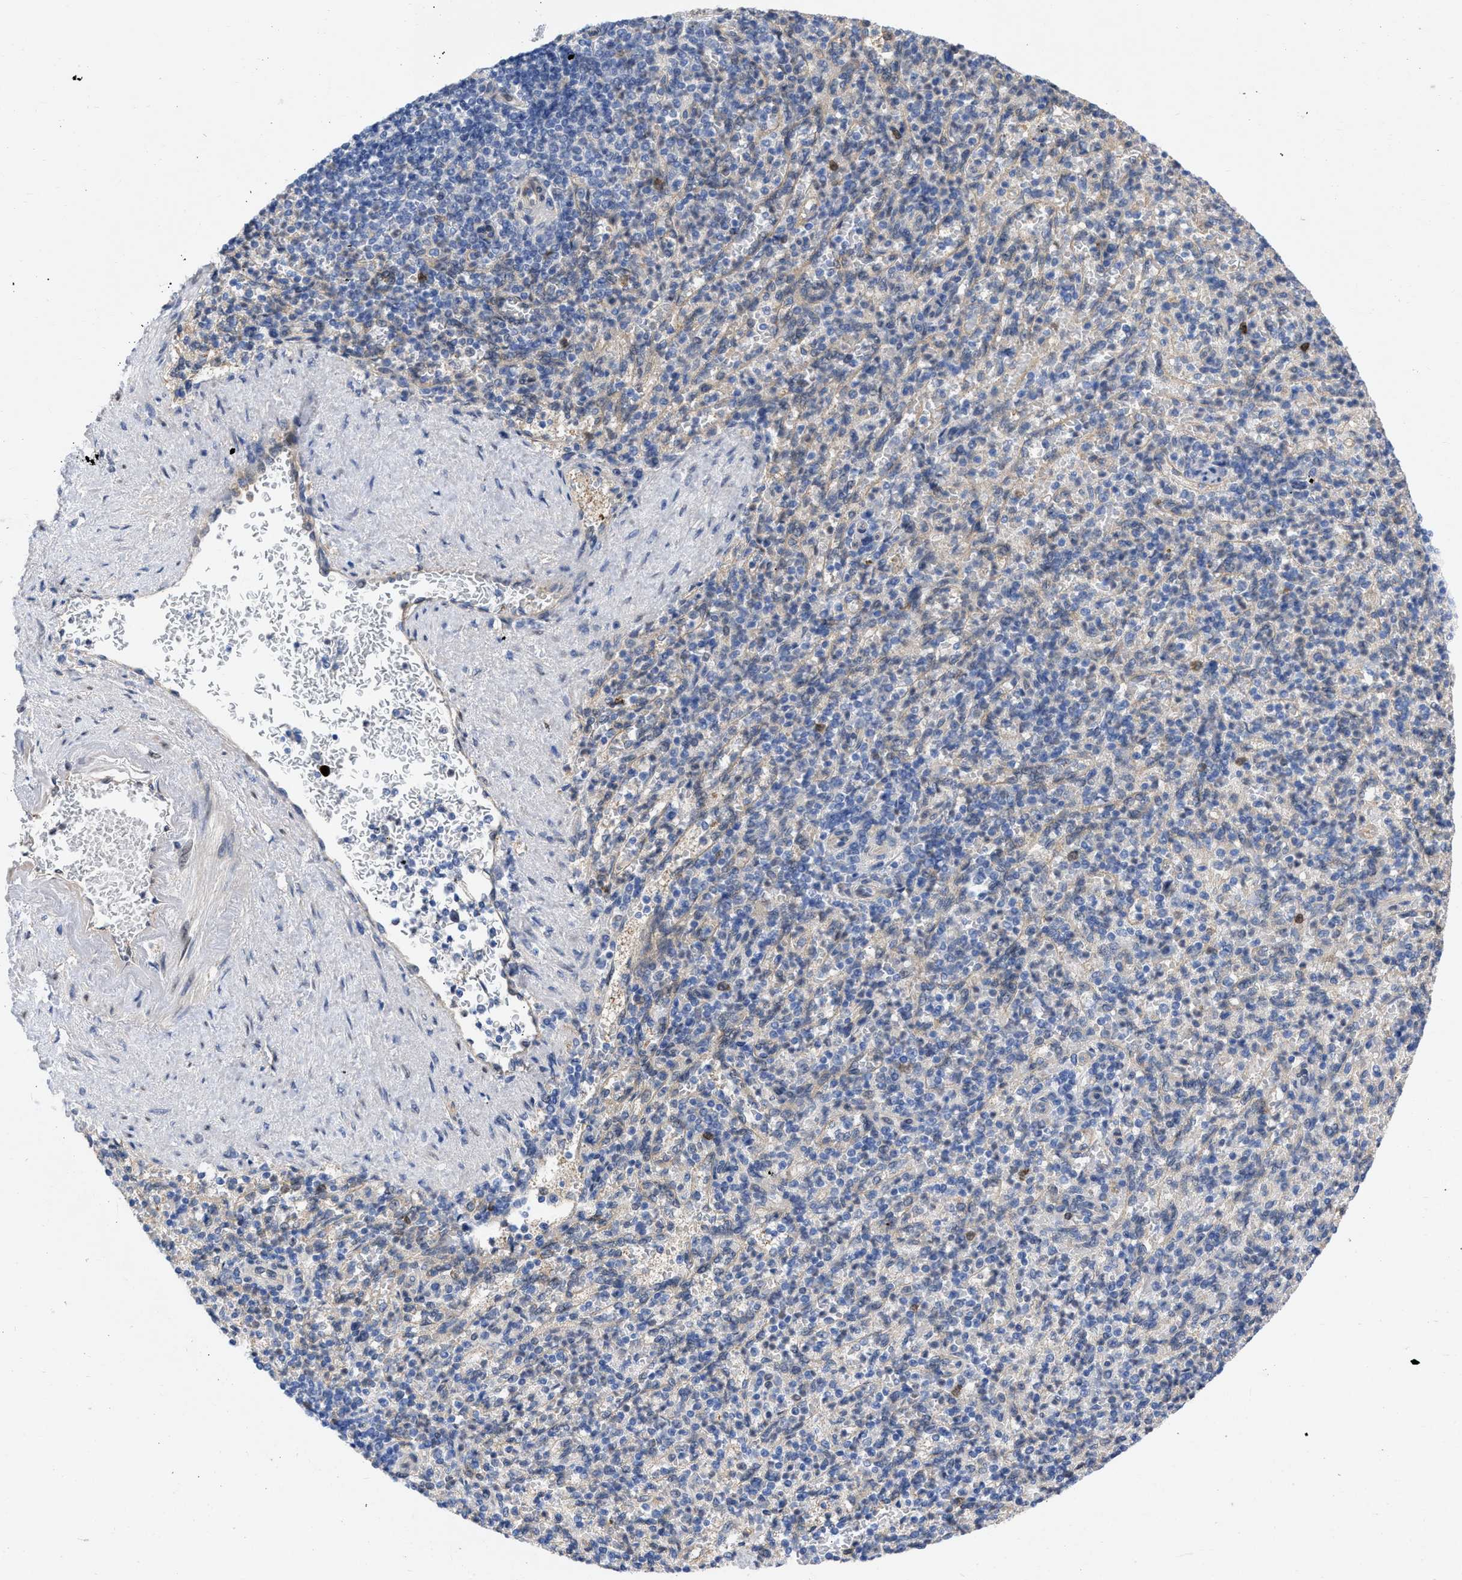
{"staining": {"intensity": "weak", "quantity": "25%-75%", "location": "cytoplasmic/membranous"}, "tissue": "spleen", "cell_type": "Cells in red pulp", "image_type": "normal", "snomed": [{"axis": "morphology", "description": "Normal tissue, NOS"}, {"axis": "topography", "description": "Spleen"}], "caption": "Immunohistochemical staining of unremarkable human spleen demonstrates low levels of weak cytoplasmic/membranous staining in approximately 25%-75% of cells in red pulp.", "gene": "THRA", "patient": {"sex": "female", "age": 74}}